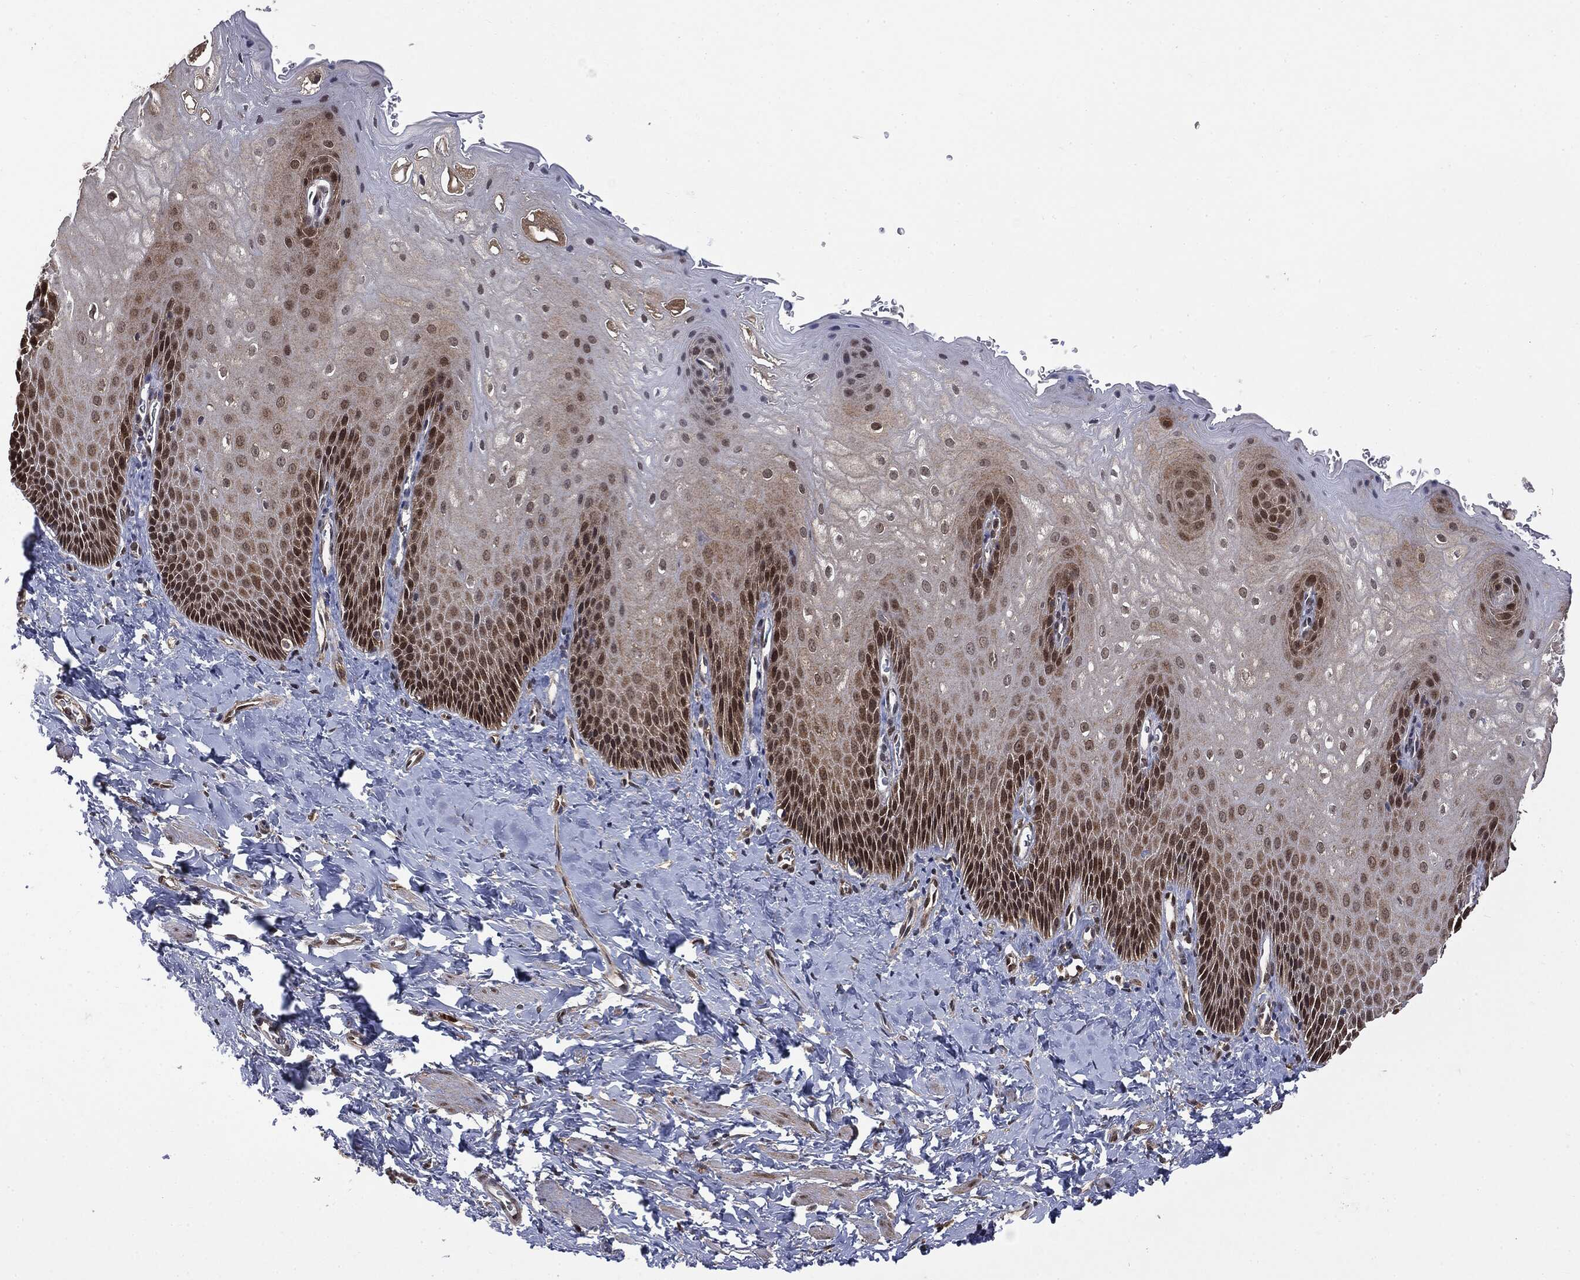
{"staining": {"intensity": "strong", "quantity": "<25%", "location": "nuclear"}, "tissue": "esophagus", "cell_type": "Squamous epithelial cells", "image_type": "normal", "snomed": [{"axis": "morphology", "description": "Normal tissue, NOS"}, {"axis": "topography", "description": "Esophagus"}], "caption": "Strong nuclear staining for a protein is present in about <25% of squamous epithelial cells of normal esophagus using IHC.", "gene": "GPI", "patient": {"sex": "male", "age": 64}}